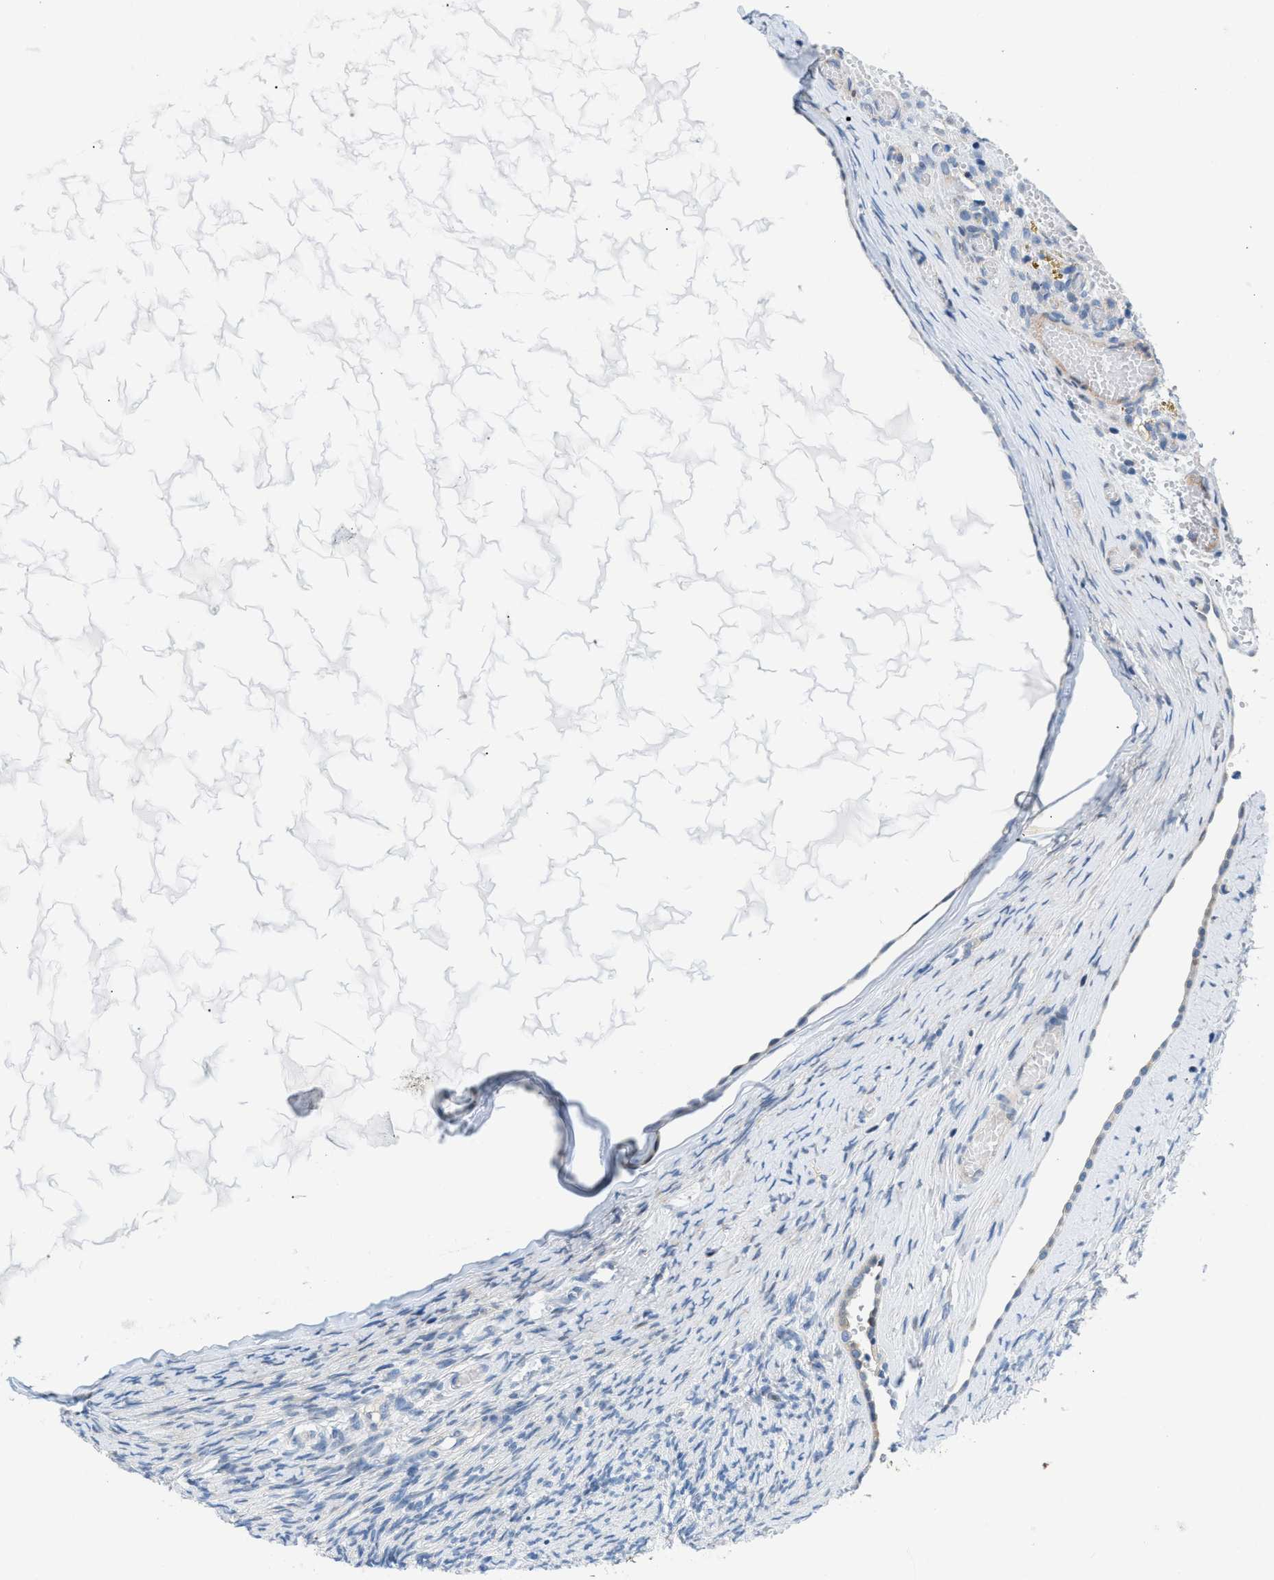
{"staining": {"intensity": "negative", "quantity": "none", "location": "none"}, "tissue": "ovary", "cell_type": "Ovarian stroma cells", "image_type": "normal", "snomed": [{"axis": "morphology", "description": "Normal tissue, NOS"}, {"axis": "topography", "description": "Ovary"}], "caption": "Immunohistochemical staining of unremarkable human ovary shows no significant expression in ovarian stroma cells.", "gene": "FDCSP", "patient": {"sex": "female", "age": 33}}